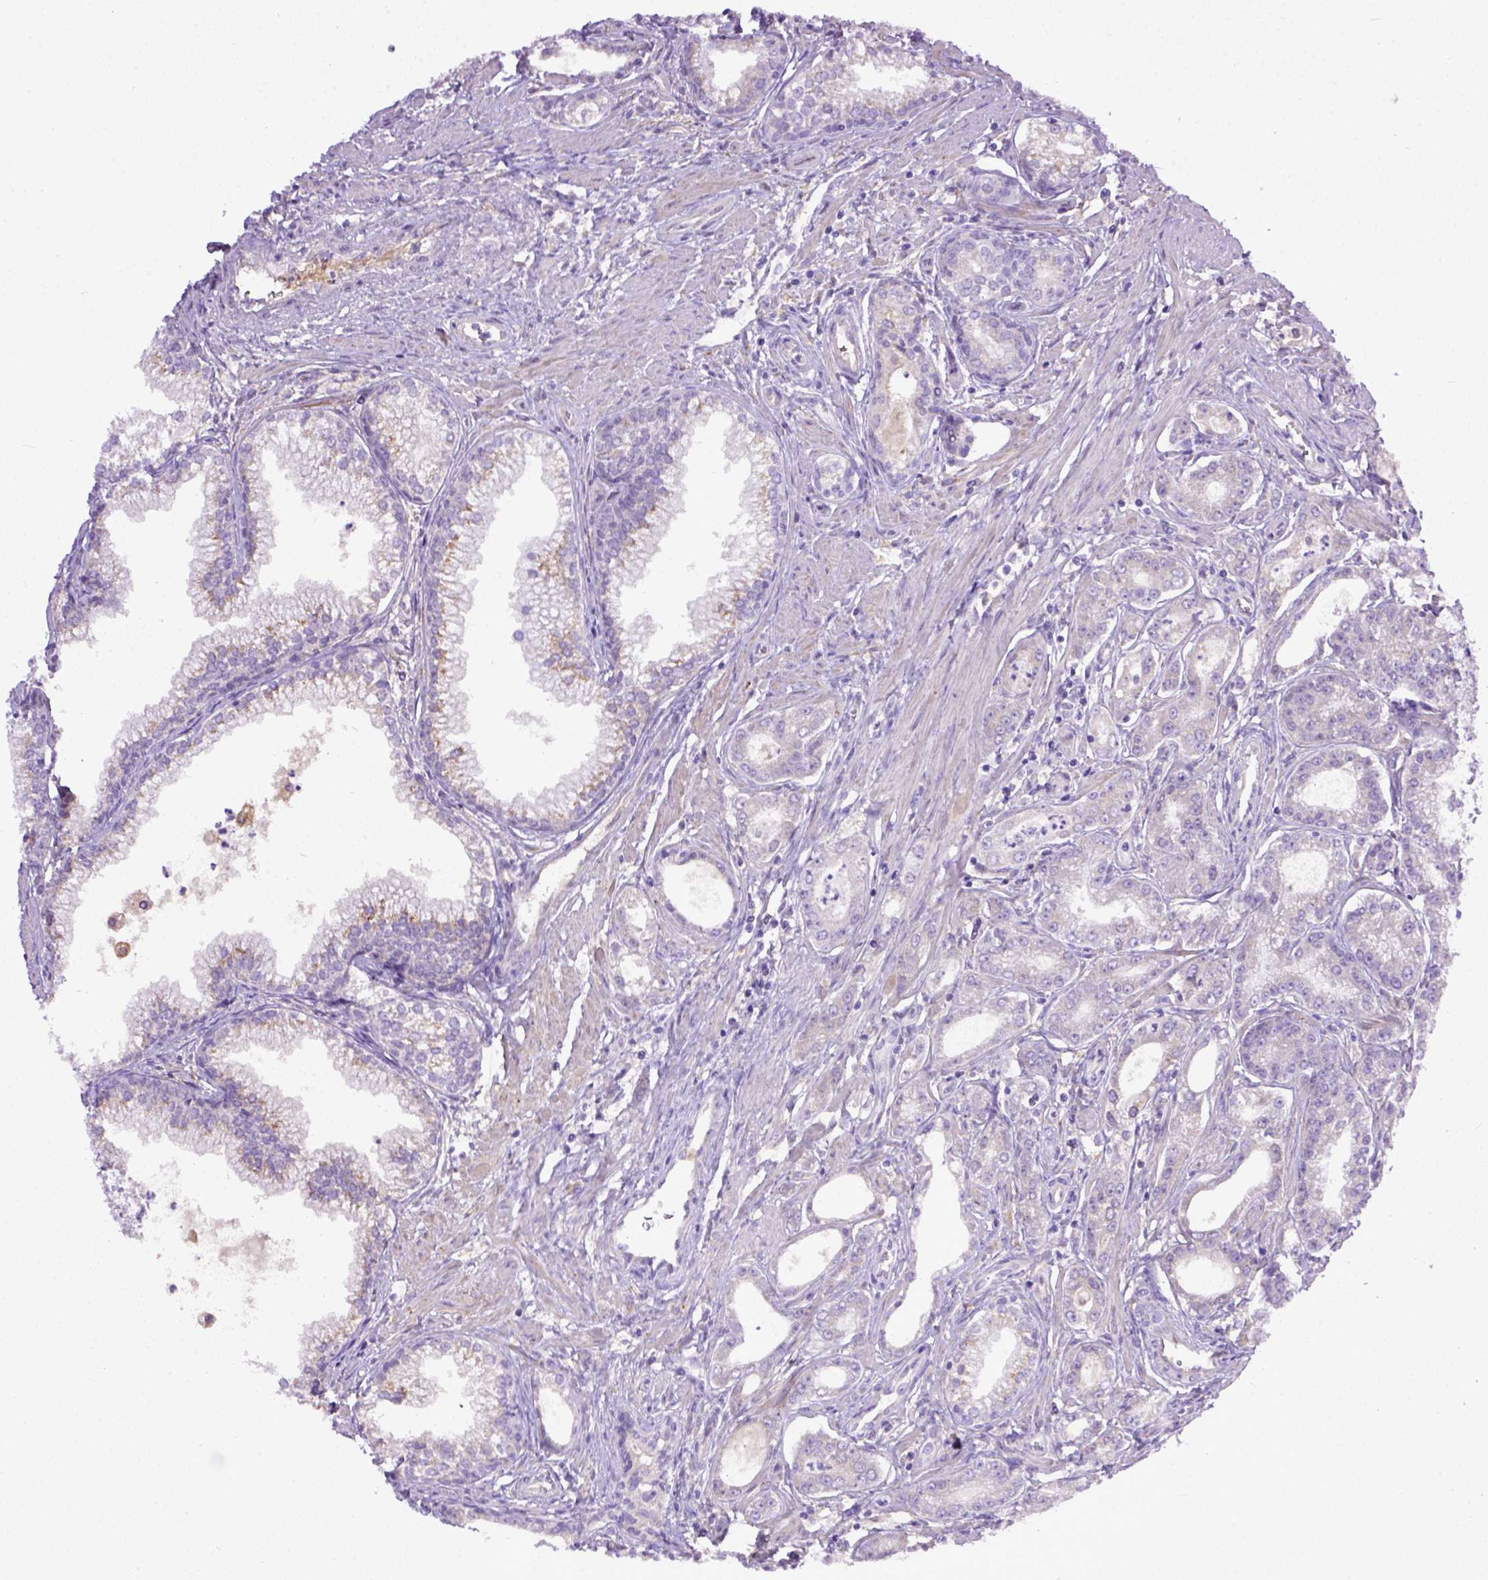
{"staining": {"intensity": "negative", "quantity": "none", "location": "none"}, "tissue": "prostate cancer", "cell_type": "Tumor cells", "image_type": "cancer", "snomed": [{"axis": "morphology", "description": "Adenocarcinoma, NOS"}, {"axis": "topography", "description": "Prostate"}], "caption": "The photomicrograph demonstrates no significant positivity in tumor cells of prostate adenocarcinoma. (Brightfield microscopy of DAB (3,3'-diaminobenzidine) IHC at high magnification).", "gene": "DEPDC1B", "patient": {"sex": "male", "age": 71}}